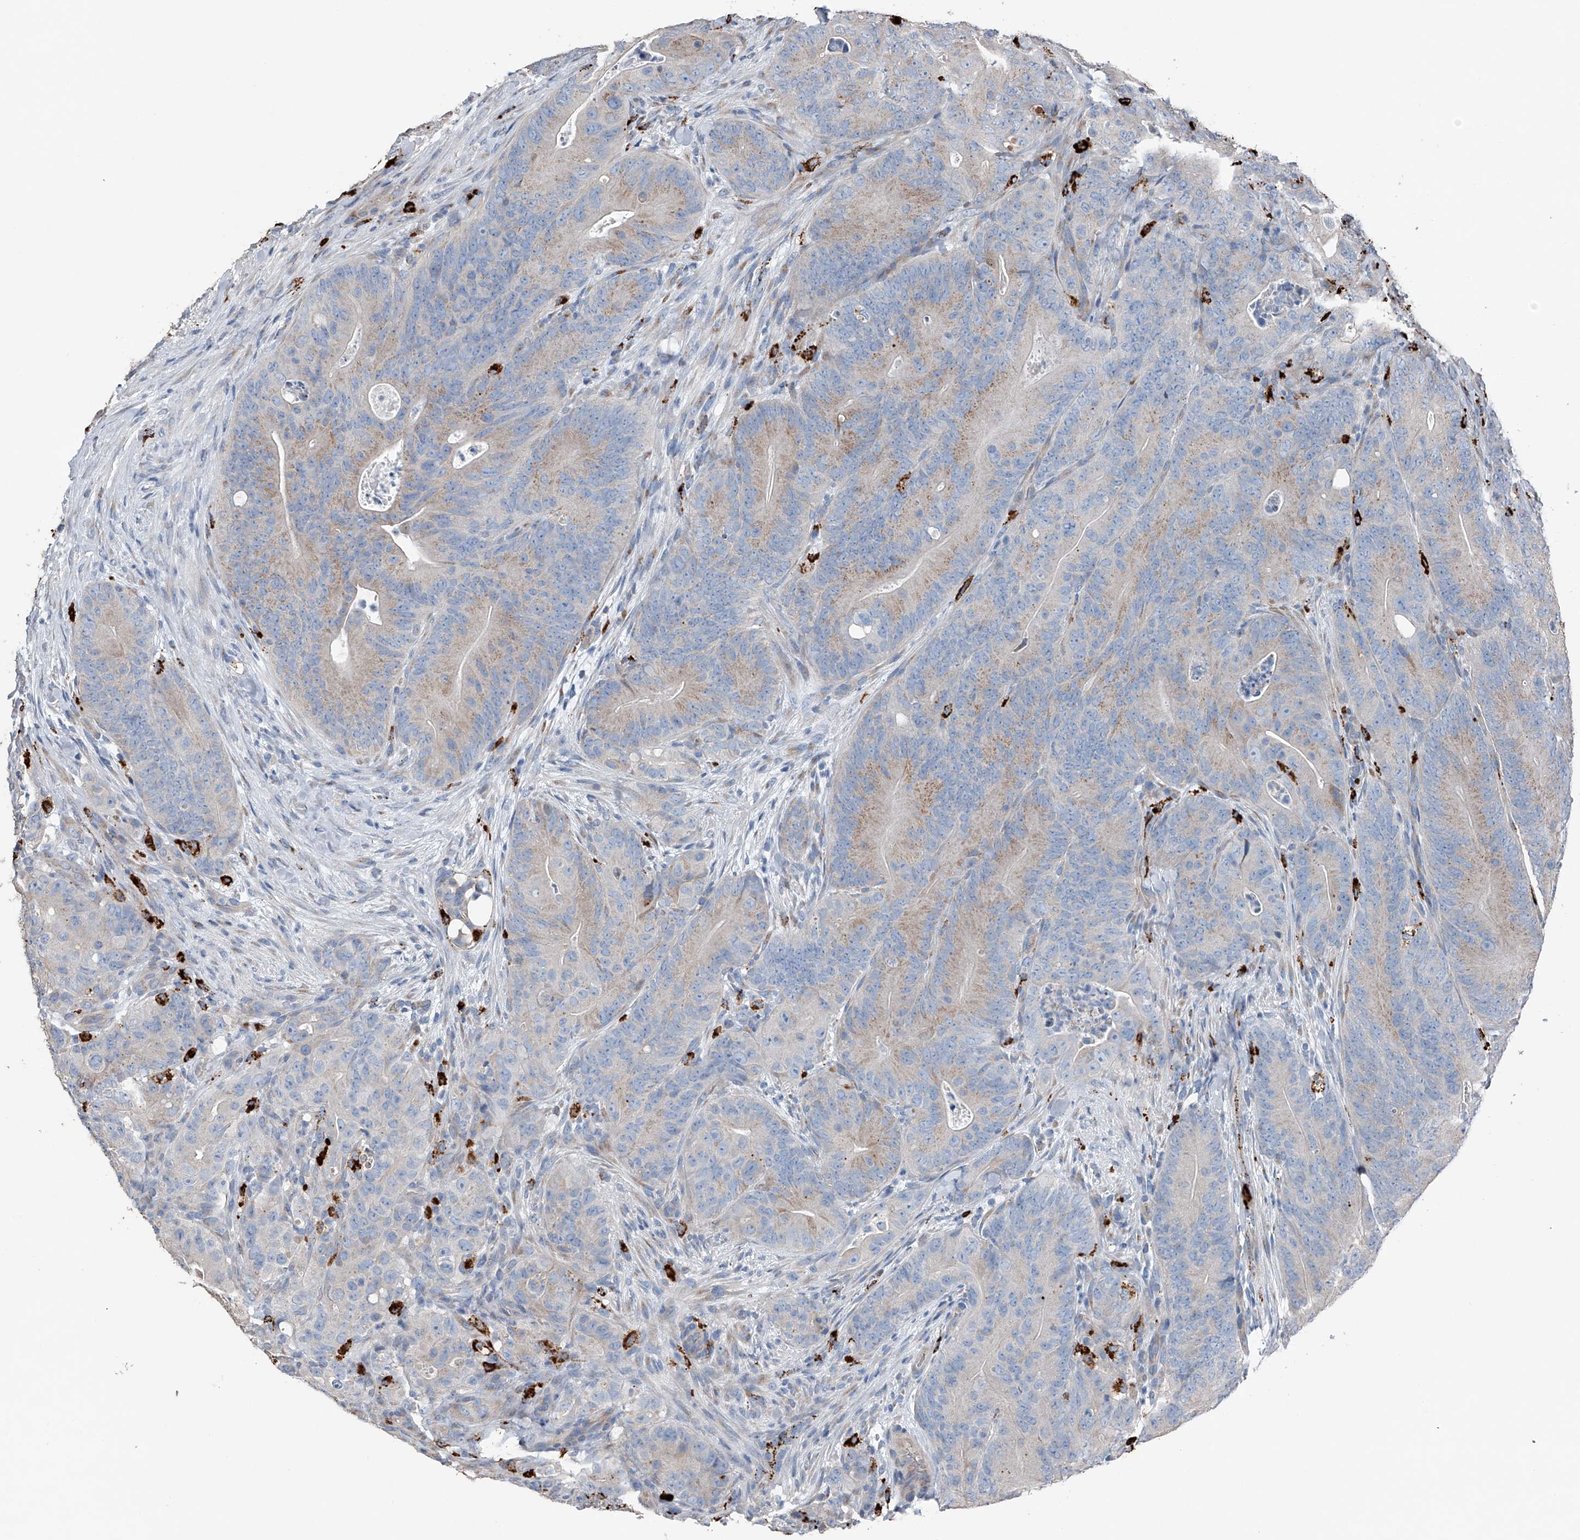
{"staining": {"intensity": "weak", "quantity": "25%-75%", "location": "cytoplasmic/membranous"}, "tissue": "colorectal cancer", "cell_type": "Tumor cells", "image_type": "cancer", "snomed": [{"axis": "morphology", "description": "Normal tissue, NOS"}, {"axis": "topography", "description": "Colon"}], "caption": "Human colorectal cancer stained with a protein marker shows weak staining in tumor cells.", "gene": "ZNF772", "patient": {"sex": "female", "age": 82}}